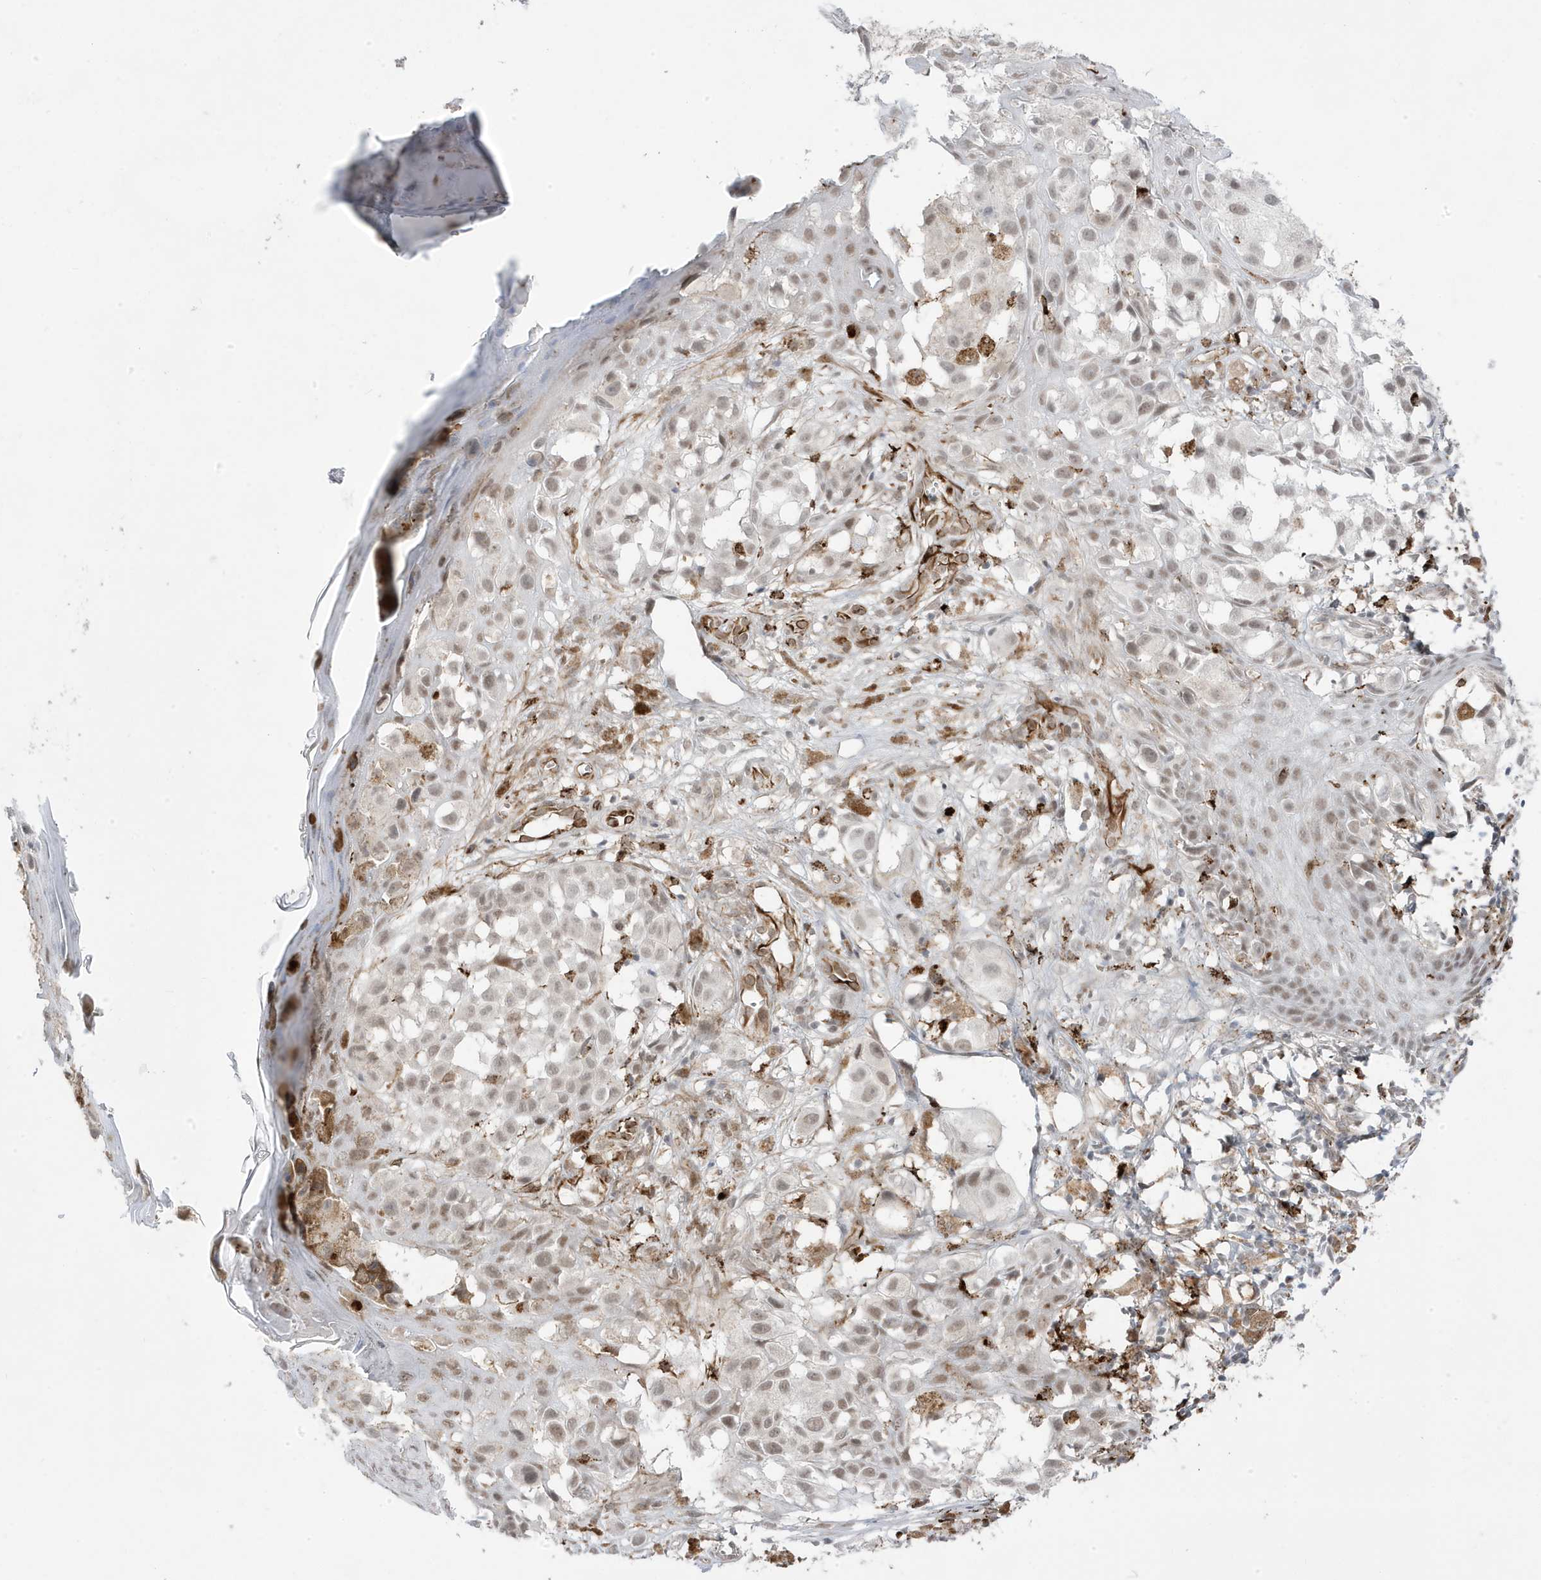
{"staining": {"intensity": "weak", "quantity": ">75%", "location": "cytoplasmic/membranous"}, "tissue": "melanoma", "cell_type": "Tumor cells", "image_type": "cancer", "snomed": [{"axis": "morphology", "description": "Malignant melanoma, NOS"}, {"axis": "topography", "description": "Skin of leg"}], "caption": "IHC staining of melanoma, which shows low levels of weak cytoplasmic/membranous staining in about >75% of tumor cells indicating weak cytoplasmic/membranous protein expression. The staining was performed using DAB (brown) for protein detection and nuclei were counterstained in hematoxylin (blue).", "gene": "ADAMTSL3", "patient": {"sex": "female", "age": 72}}